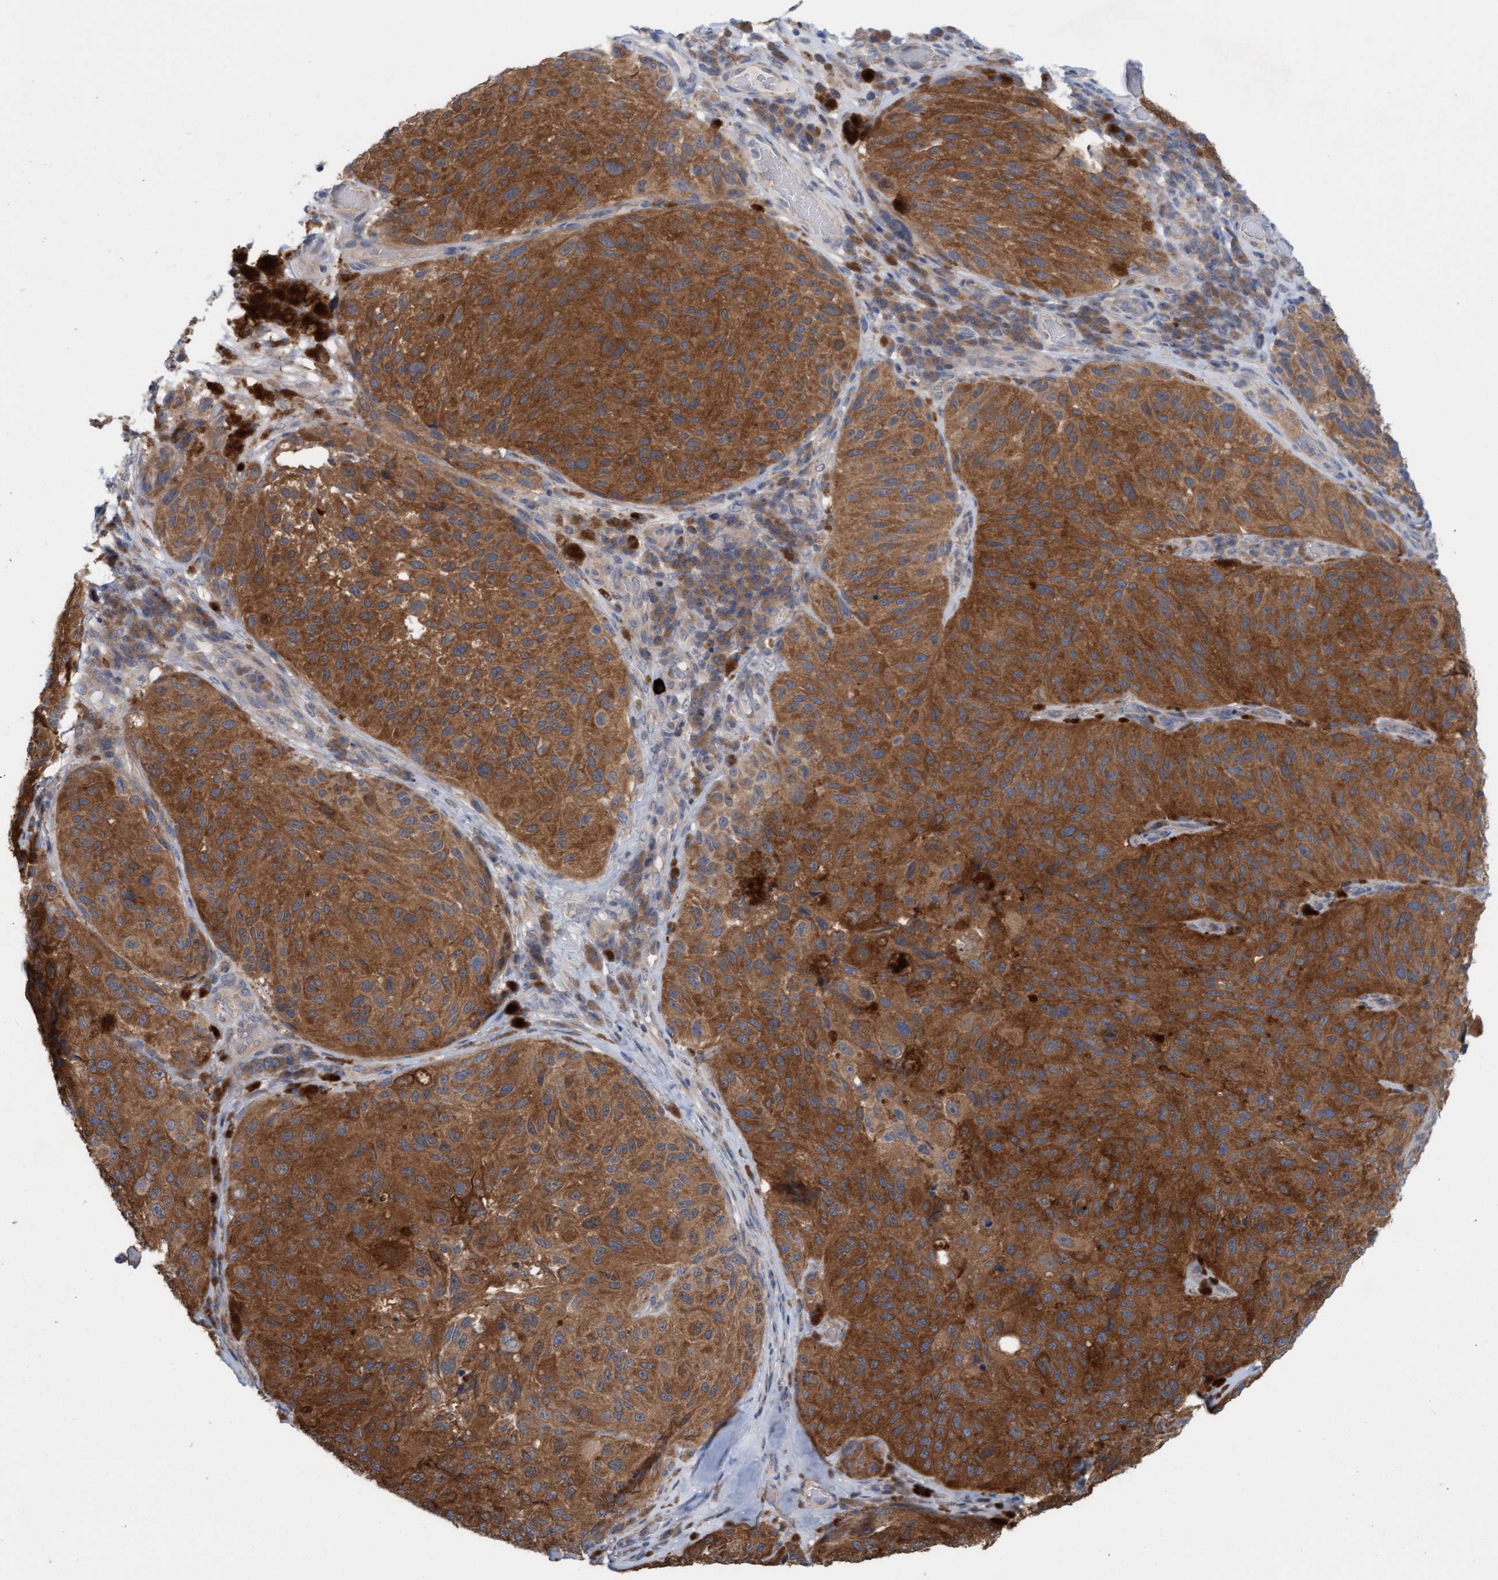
{"staining": {"intensity": "moderate", "quantity": ">75%", "location": "cytoplasmic/membranous"}, "tissue": "melanoma", "cell_type": "Tumor cells", "image_type": "cancer", "snomed": [{"axis": "morphology", "description": "Malignant melanoma, NOS"}, {"axis": "topography", "description": "Skin"}], "caption": "Immunohistochemistry (IHC) micrograph of neoplastic tissue: melanoma stained using immunohistochemistry (IHC) reveals medium levels of moderate protein expression localized specifically in the cytoplasmic/membranous of tumor cells, appearing as a cytoplasmic/membranous brown color.", "gene": "KLHL25", "patient": {"sex": "female", "age": 73}}